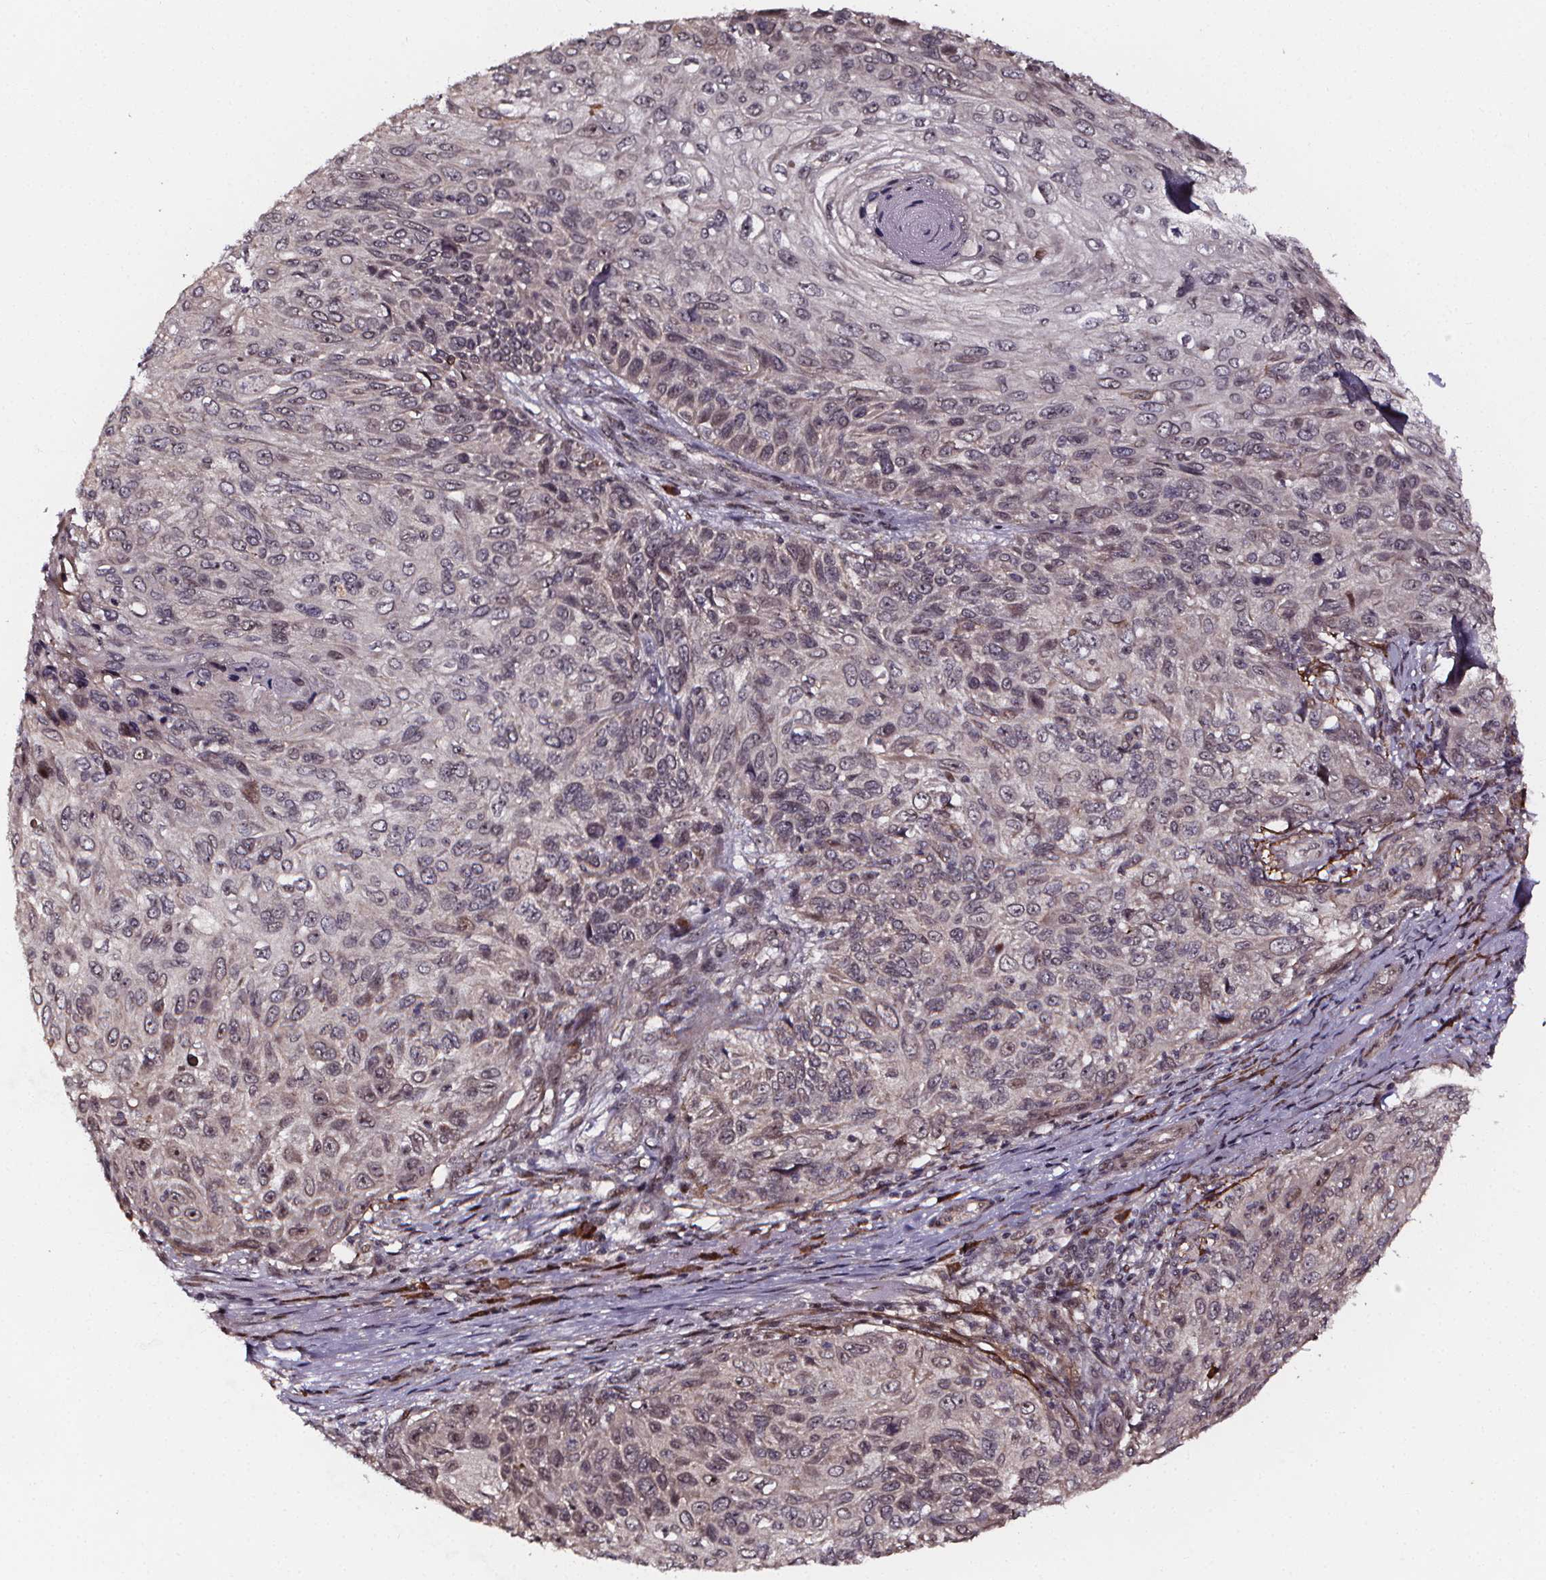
{"staining": {"intensity": "negative", "quantity": "none", "location": "none"}, "tissue": "skin cancer", "cell_type": "Tumor cells", "image_type": "cancer", "snomed": [{"axis": "morphology", "description": "Squamous cell carcinoma, NOS"}, {"axis": "topography", "description": "Skin"}], "caption": "This is an immunohistochemistry micrograph of skin cancer (squamous cell carcinoma). There is no staining in tumor cells.", "gene": "DDIT3", "patient": {"sex": "male", "age": 92}}